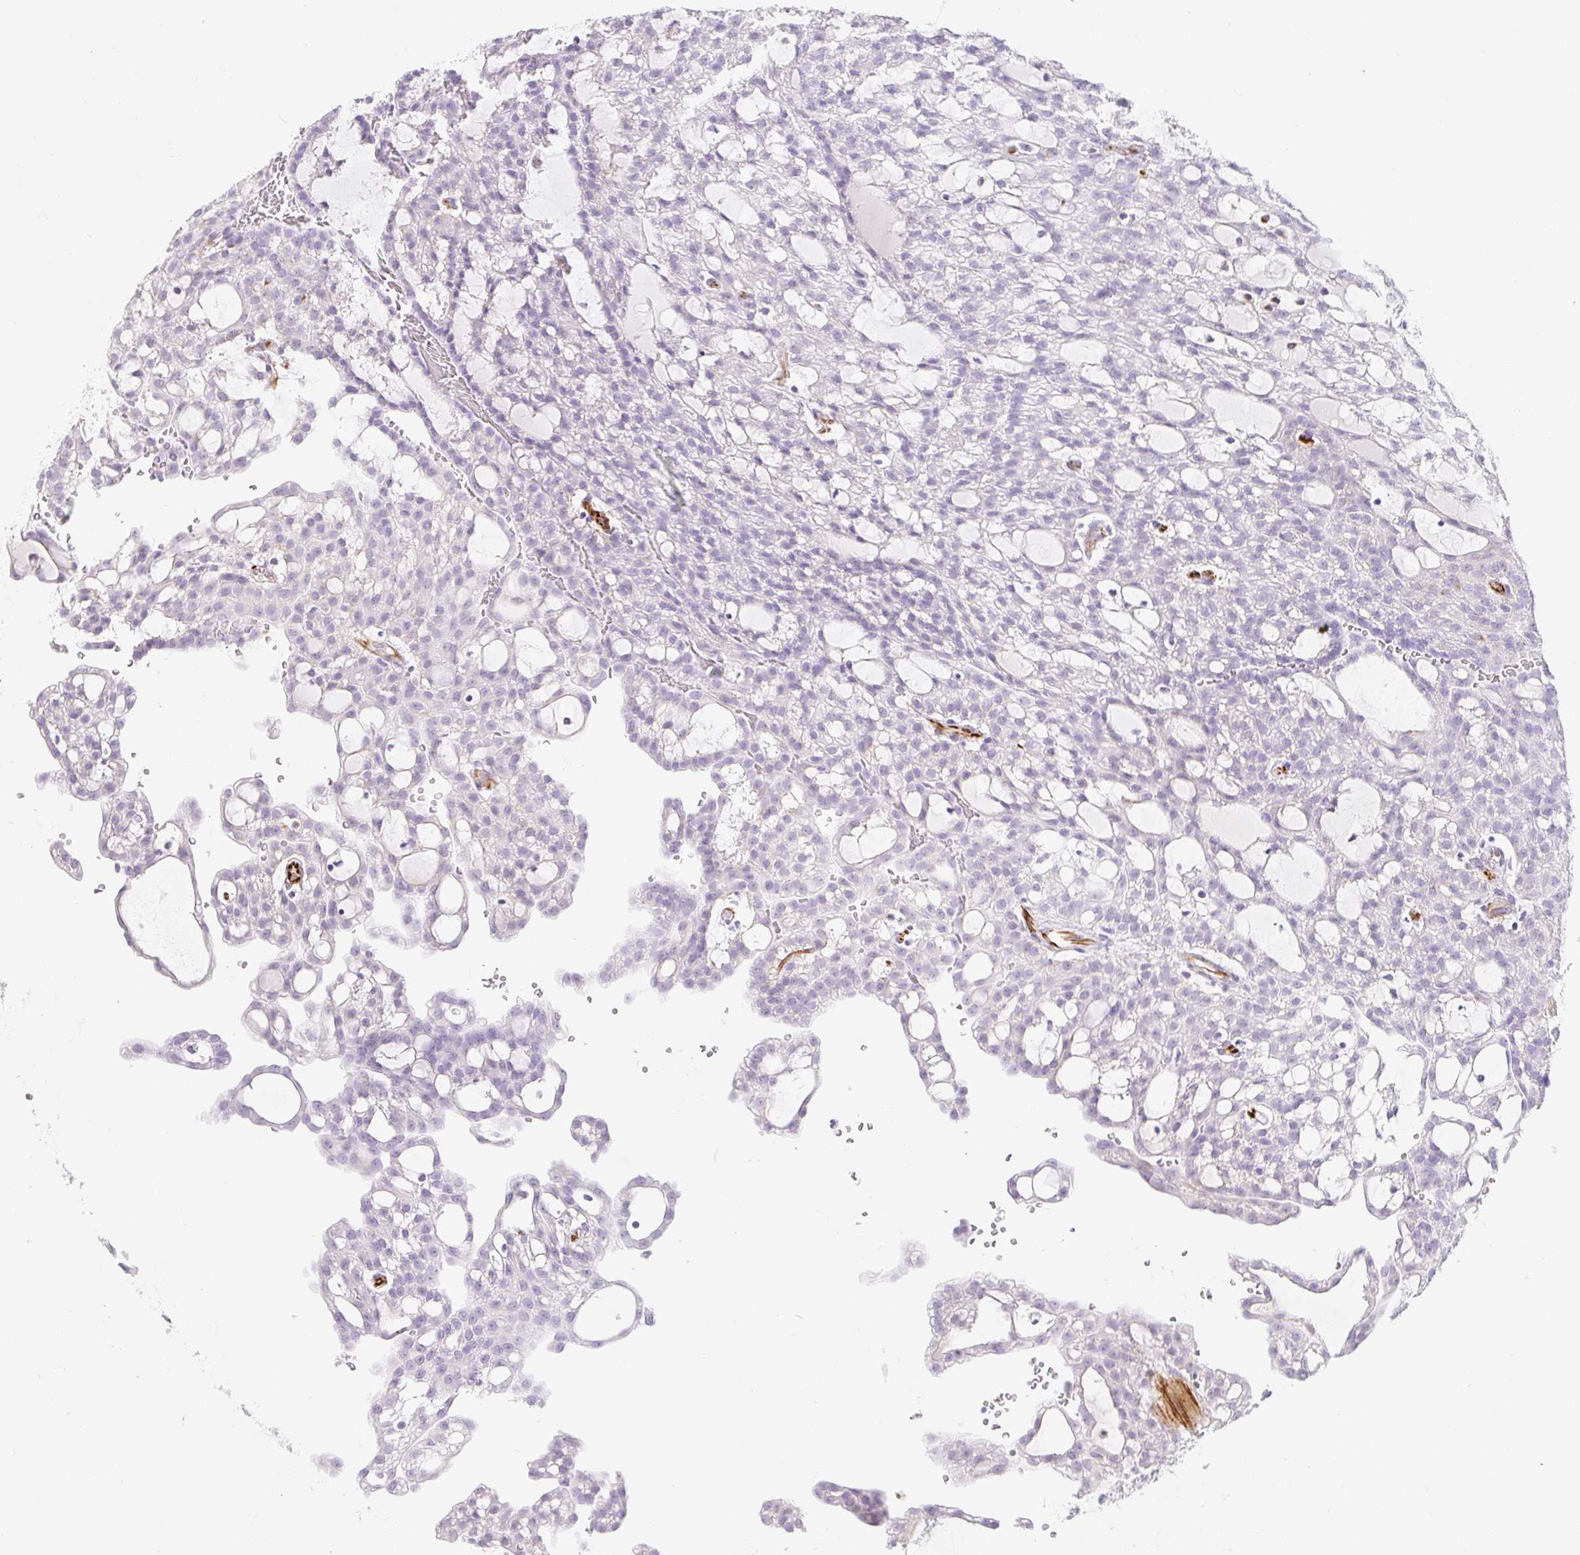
{"staining": {"intensity": "negative", "quantity": "none", "location": "none"}, "tissue": "renal cancer", "cell_type": "Tumor cells", "image_type": "cancer", "snomed": [{"axis": "morphology", "description": "Adenocarcinoma, NOS"}, {"axis": "topography", "description": "Kidney"}], "caption": "The photomicrograph shows no significant expression in tumor cells of renal cancer.", "gene": "ZNF689", "patient": {"sex": "male", "age": 63}}